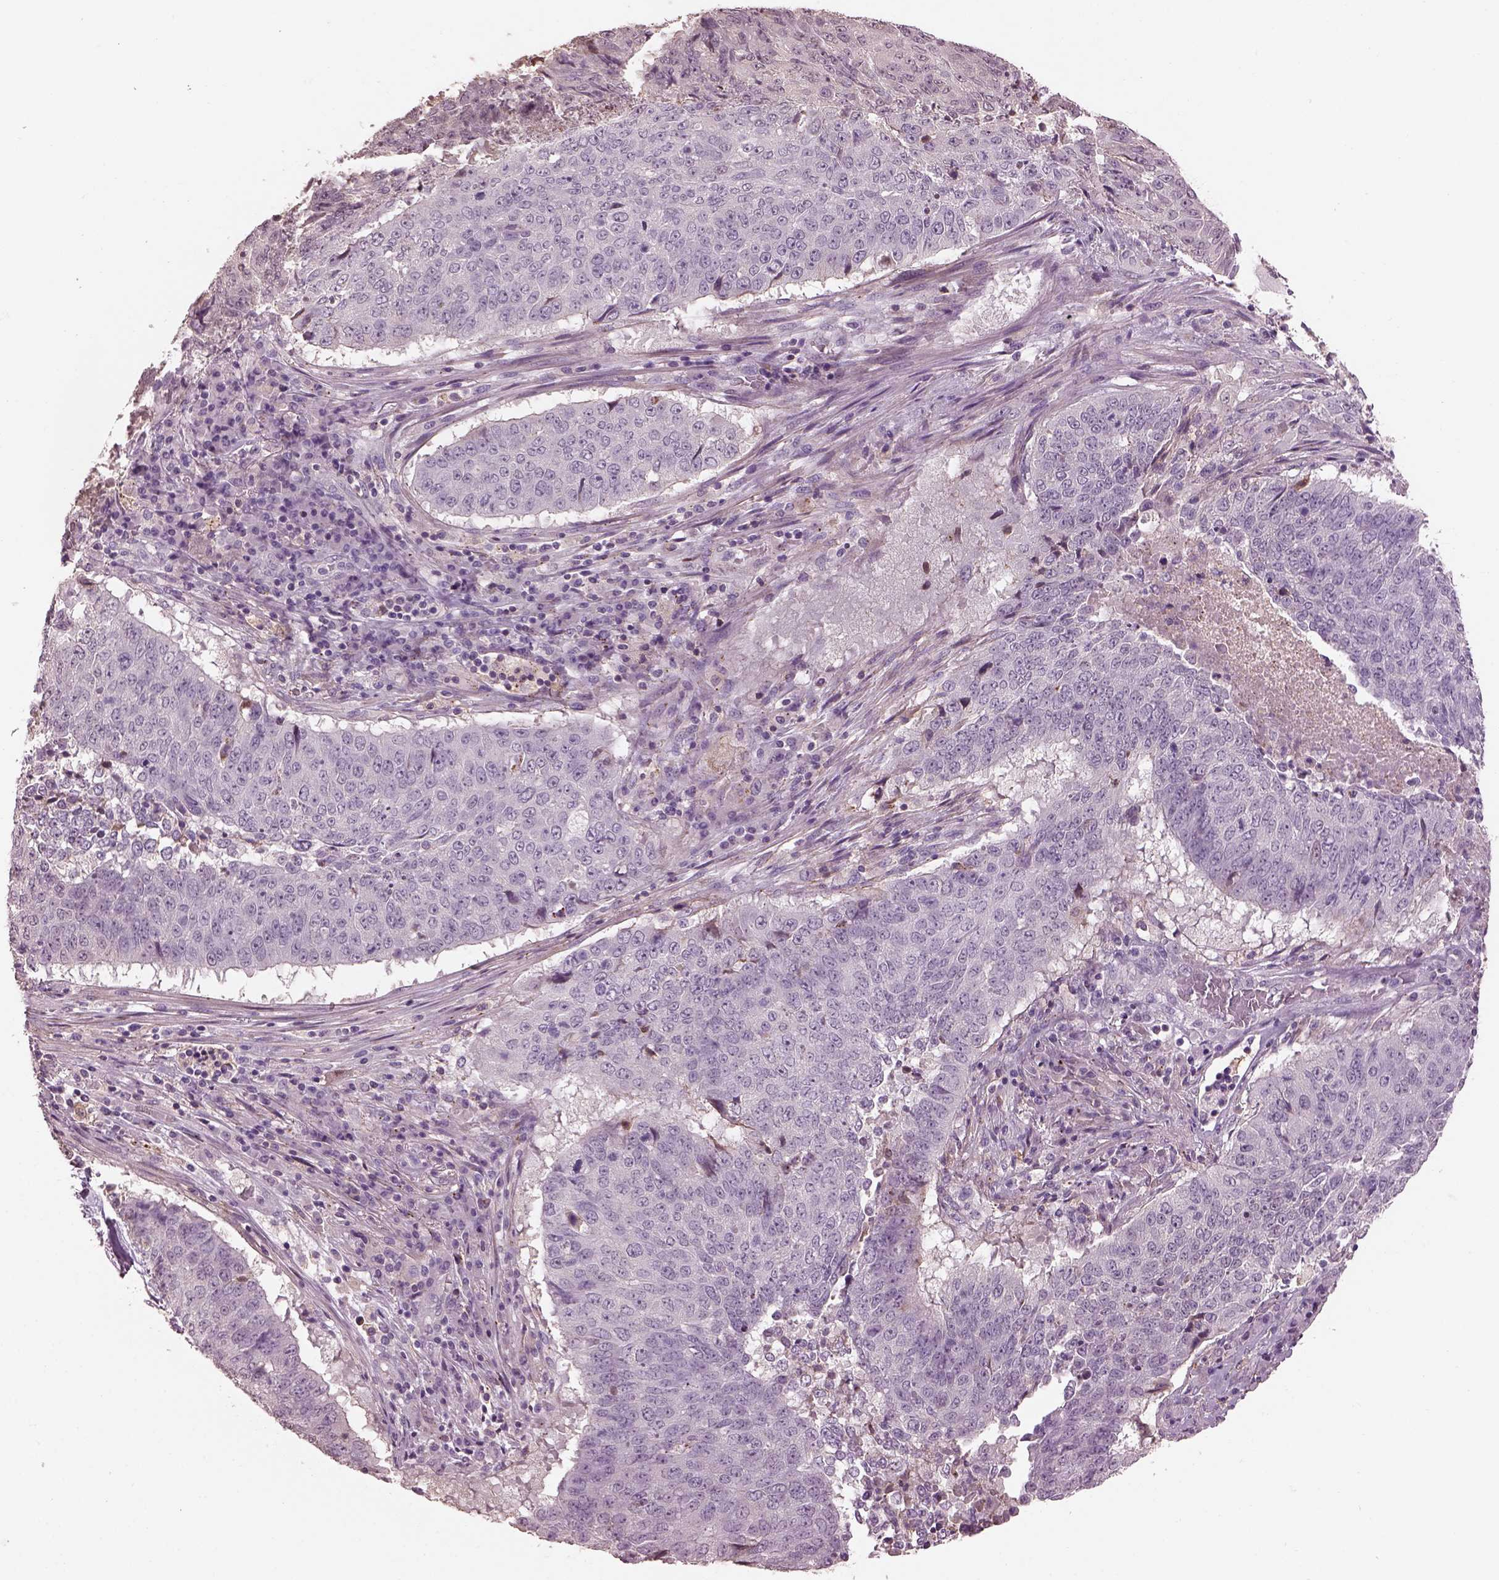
{"staining": {"intensity": "negative", "quantity": "none", "location": "none"}, "tissue": "lung cancer", "cell_type": "Tumor cells", "image_type": "cancer", "snomed": [{"axis": "morphology", "description": "Normal tissue, NOS"}, {"axis": "morphology", "description": "Squamous cell carcinoma, NOS"}, {"axis": "topography", "description": "Bronchus"}, {"axis": "topography", "description": "Lung"}], "caption": "Protein analysis of lung cancer (squamous cell carcinoma) displays no significant expression in tumor cells.", "gene": "SRI", "patient": {"sex": "male", "age": 64}}